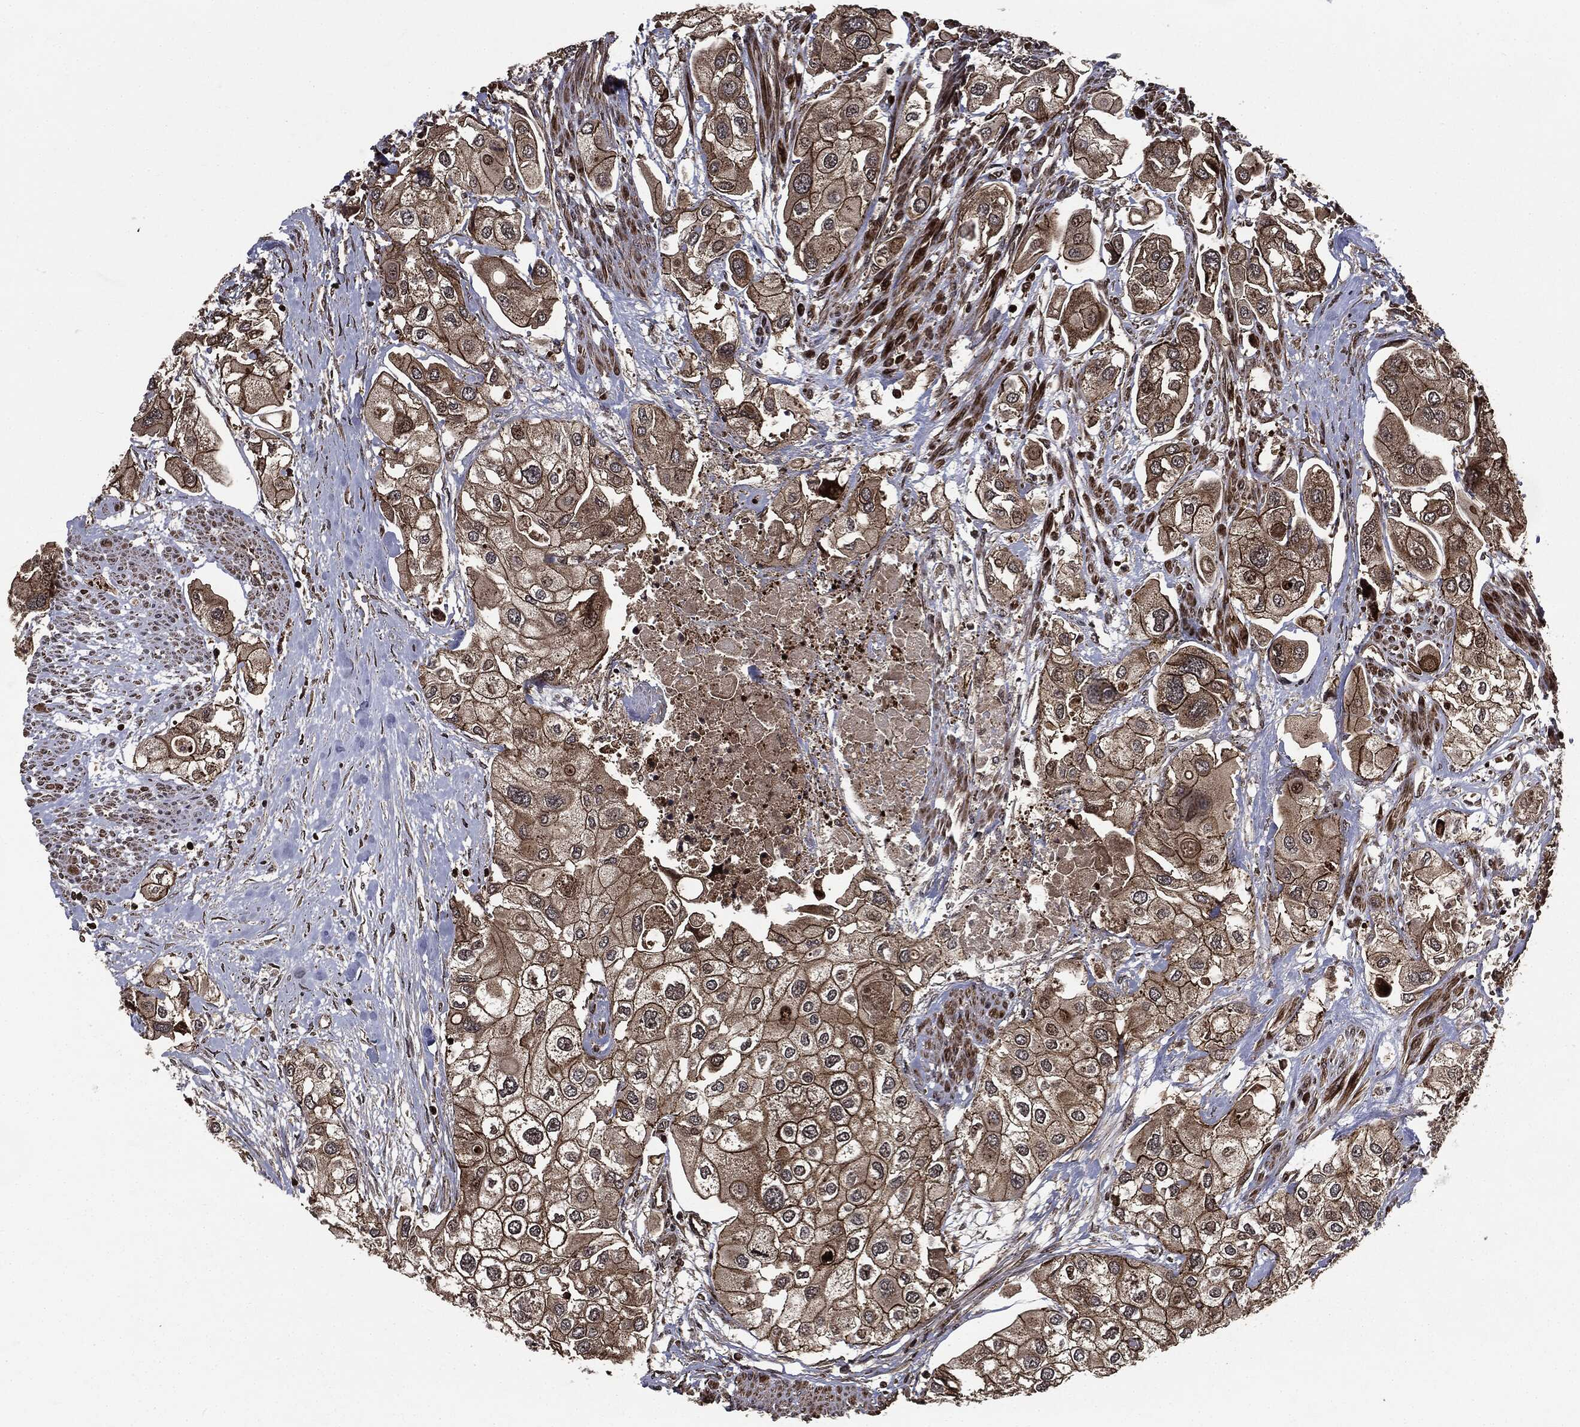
{"staining": {"intensity": "moderate", "quantity": "25%-75%", "location": "cytoplasmic/membranous,nuclear"}, "tissue": "urothelial cancer", "cell_type": "Tumor cells", "image_type": "cancer", "snomed": [{"axis": "morphology", "description": "Urothelial carcinoma, High grade"}, {"axis": "topography", "description": "Urinary bladder"}], "caption": "An image showing moderate cytoplasmic/membranous and nuclear expression in about 25%-75% of tumor cells in urothelial cancer, as visualized by brown immunohistochemical staining.", "gene": "CARD6", "patient": {"sex": "male", "age": 64}}